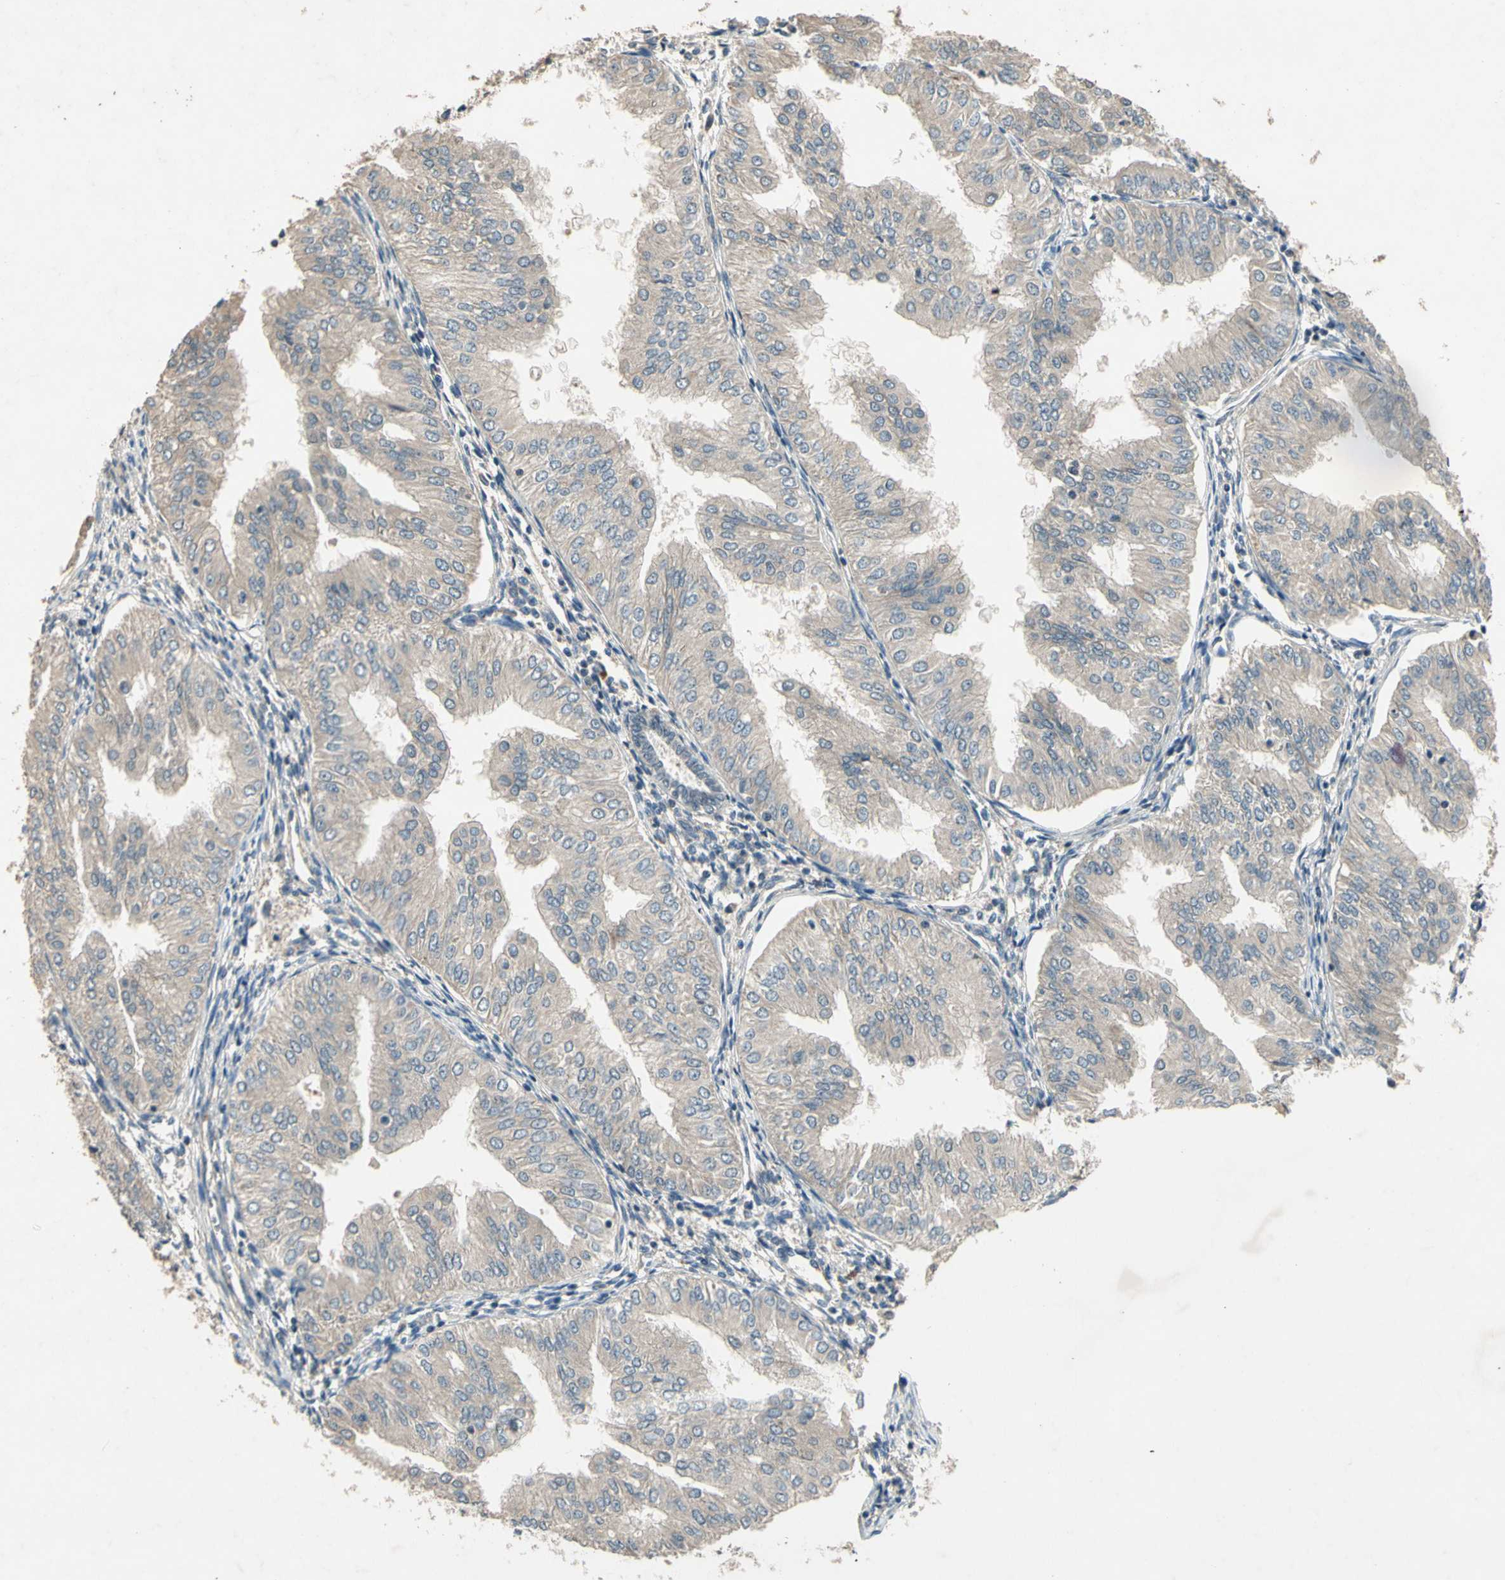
{"staining": {"intensity": "negative", "quantity": "none", "location": "none"}, "tissue": "endometrial cancer", "cell_type": "Tumor cells", "image_type": "cancer", "snomed": [{"axis": "morphology", "description": "Adenocarcinoma, NOS"}, {"axis": "topography", "description": "Endometrium"}], "caption": "The image reveals no significant positivity in tumor cells of endometrial adenocarcinoma. The staining is performed using DAB brown chromogen with nuclei counter-stained in using hematoxylin.", "gene": "ALKBH3", "patient": {"sex": "female", "age": 53}}